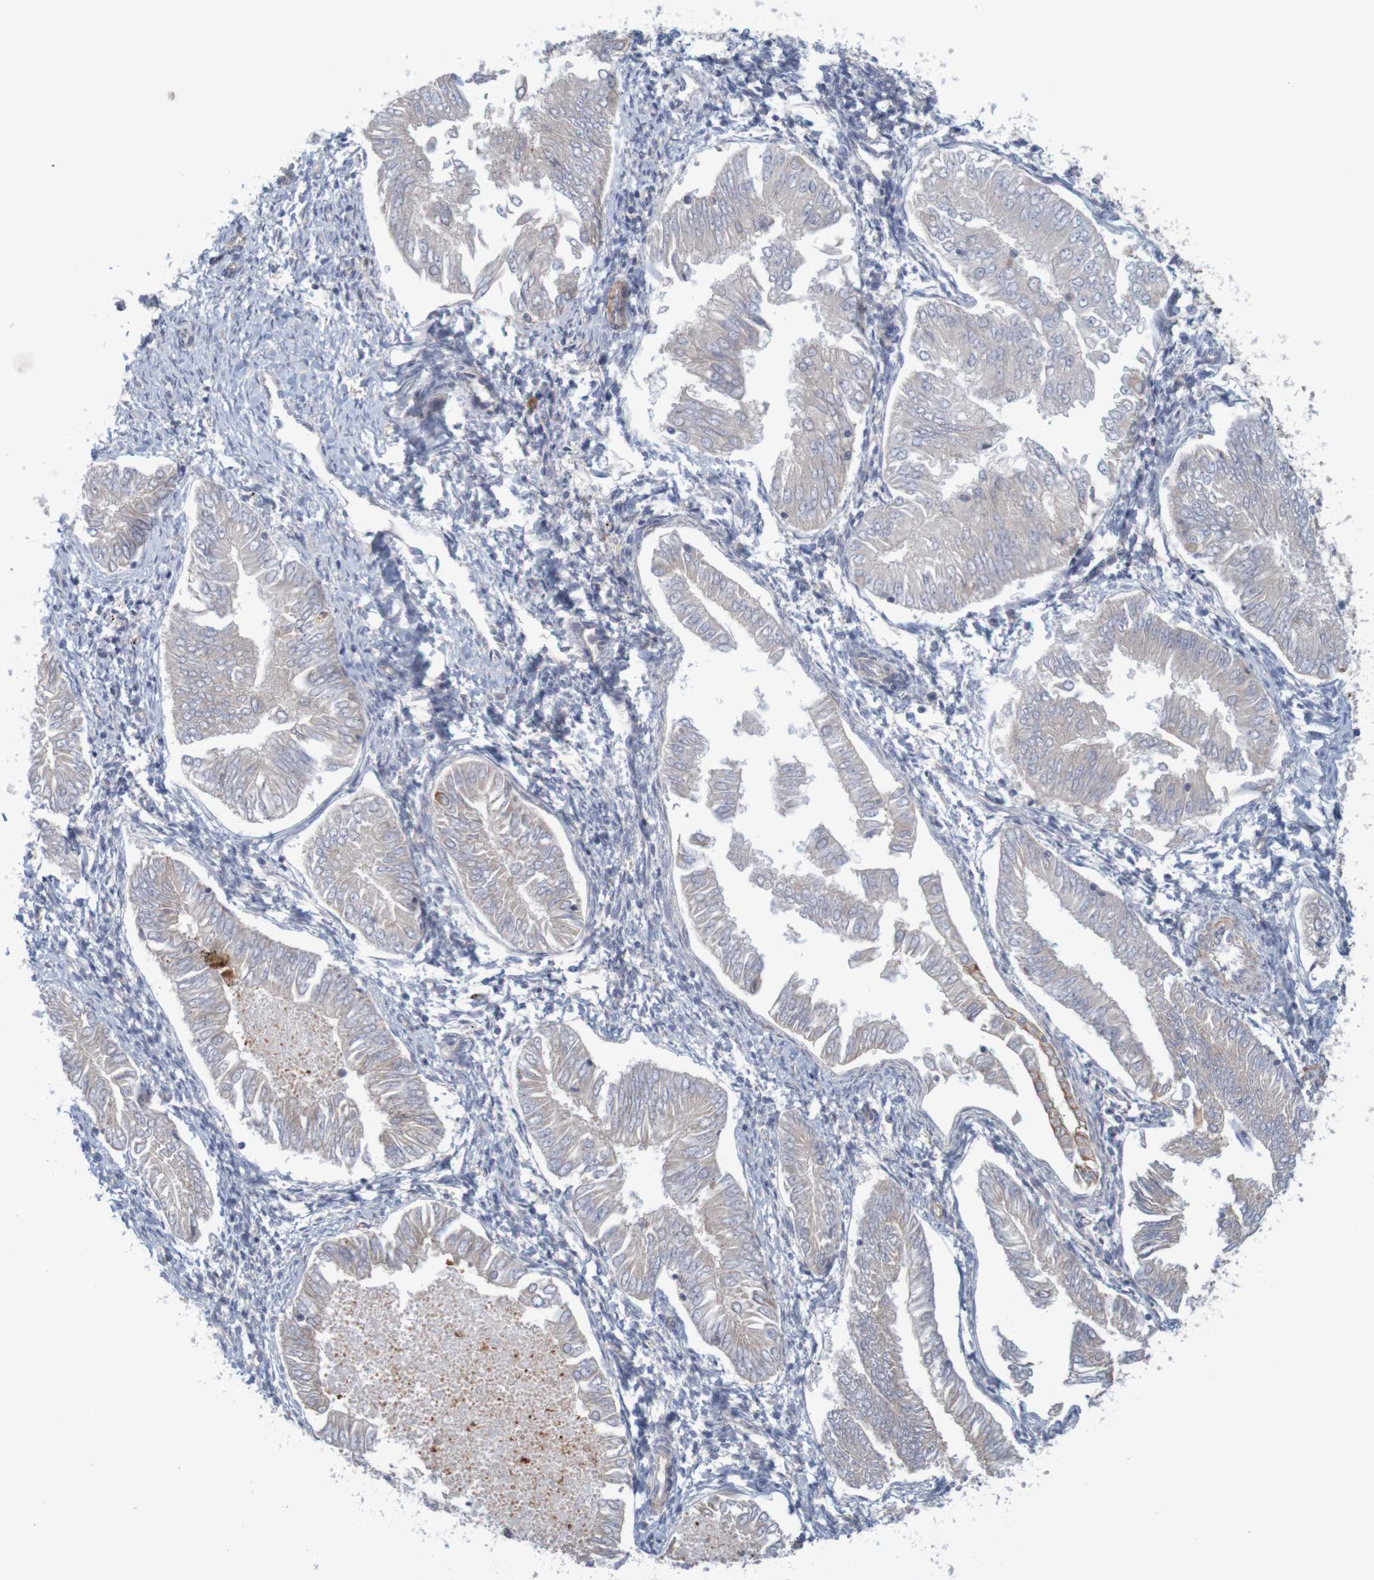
{"staining": {"intensity": "weak", "quantity": "<25%", "location": "cytoplasmic/membranous"}, "tissue": "endometrial cancer", "cell_type": "Tumor cells", "image_type": "cancer", "snomed": [{"axis": "morphology", "description": "Adenocarcinoma, NOS"}, {"axis": "topography", "description": "Endometrium"}], "caption": "This is an immunohistochemistry (IHC) image of endometrial cancer. There is no positivity in tumor cells.", "gene": "KRT23", "patient": {"sex": "female", "age": 53}}